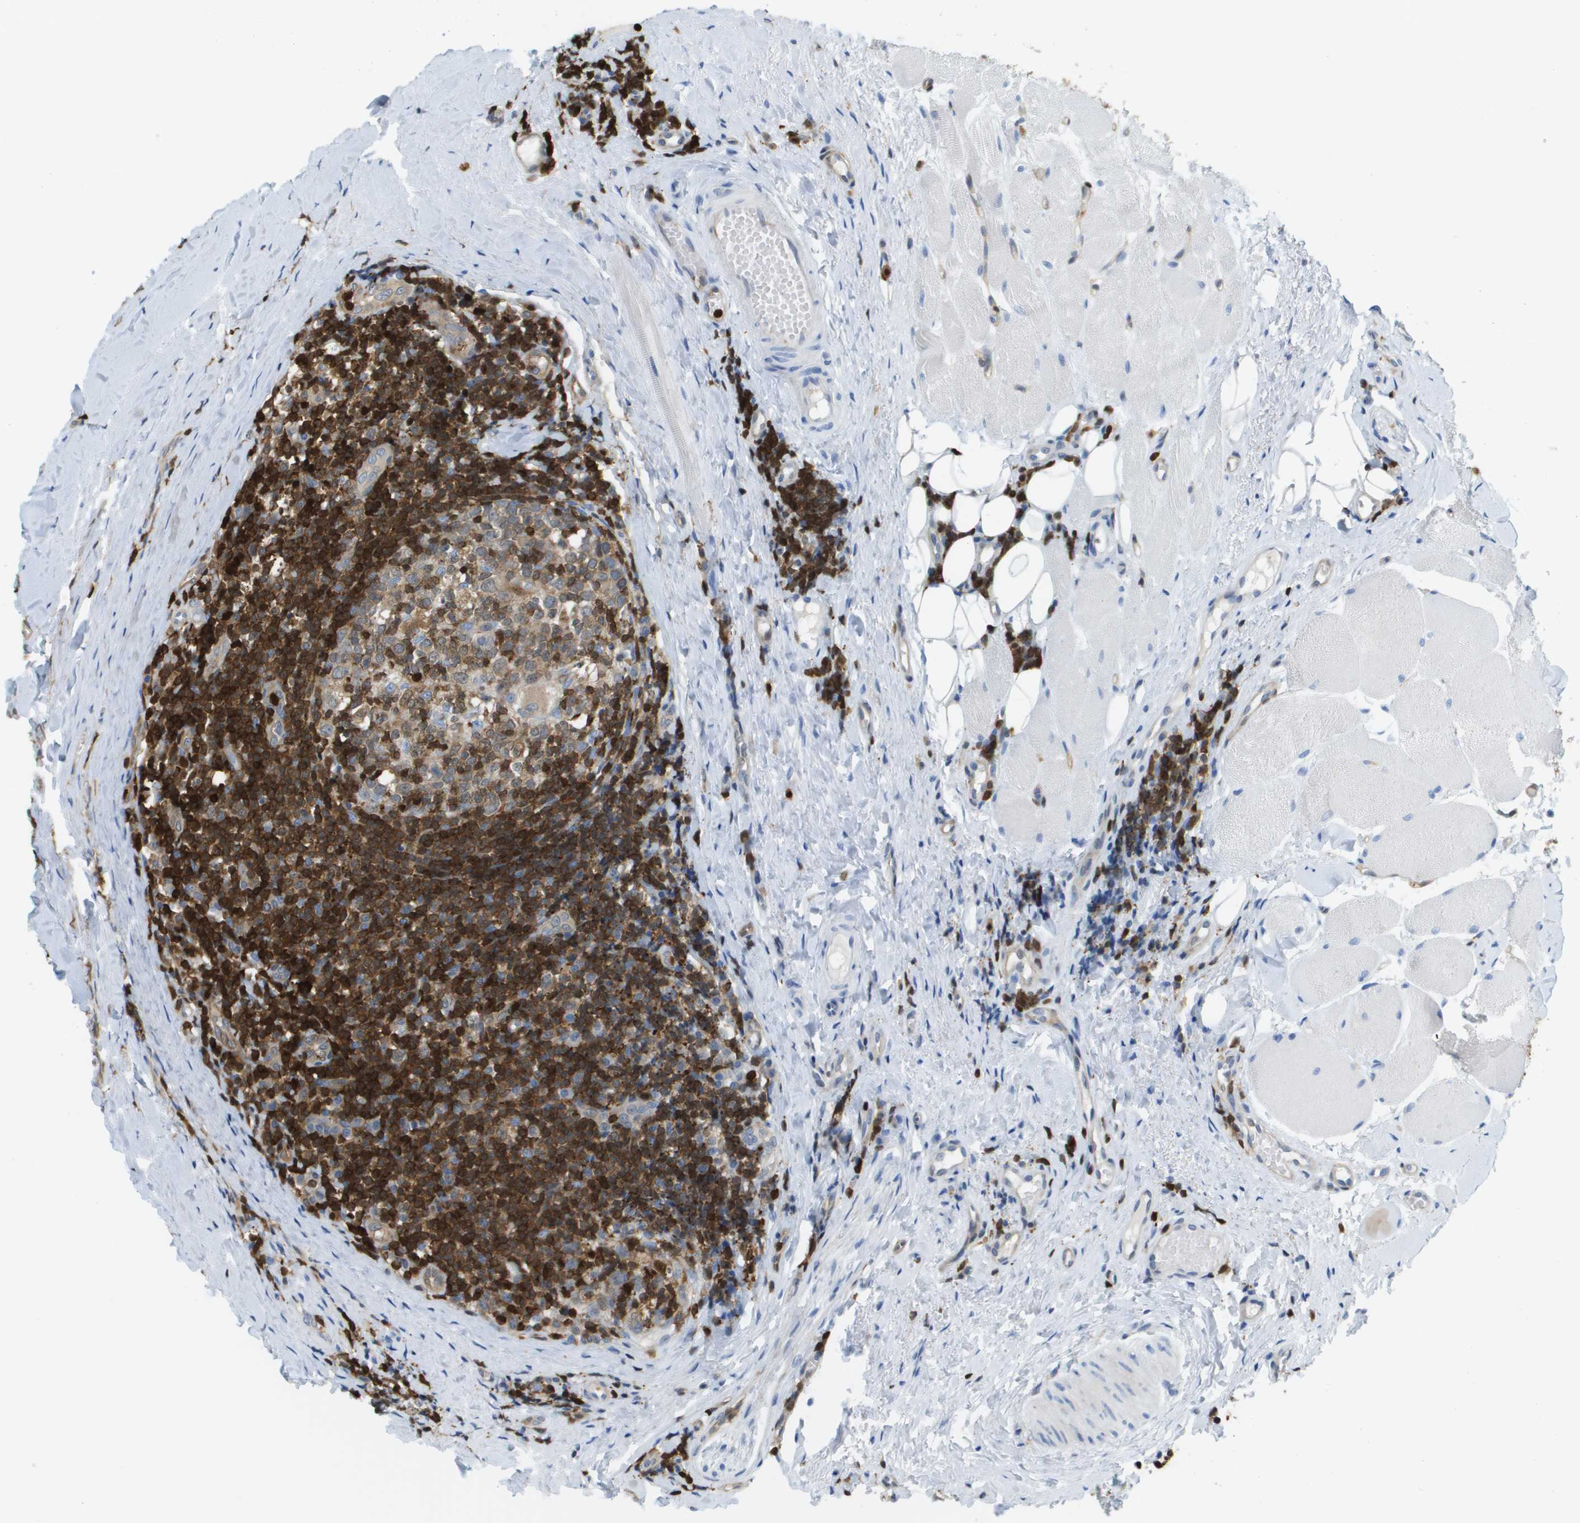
{"staining": {"intensity": "moderate", "quantity": ">75%", "location": "cytoplasmic/membranous"}, "tissue": "tonsil", "cell_type": "Germinal center cells", "image_type": "normal", "snomed": [{"axis": "morphology", "description": "Normal tissue, NOS"}, {"axis": "topography", "description": "Tonsil"}], "caption": "High-power microscopy captured an immunohistochemistry (IHC) photomicrograph of normal tonsil, revealing moderate cytoplasmic/membranous positivity in approximately >75% of germinal center cells. (brown staining indicates protein expression, while blue staining denotes nuclei).", "gene": "DOCK5", "patient": {"sex": "female", "age": 19}}